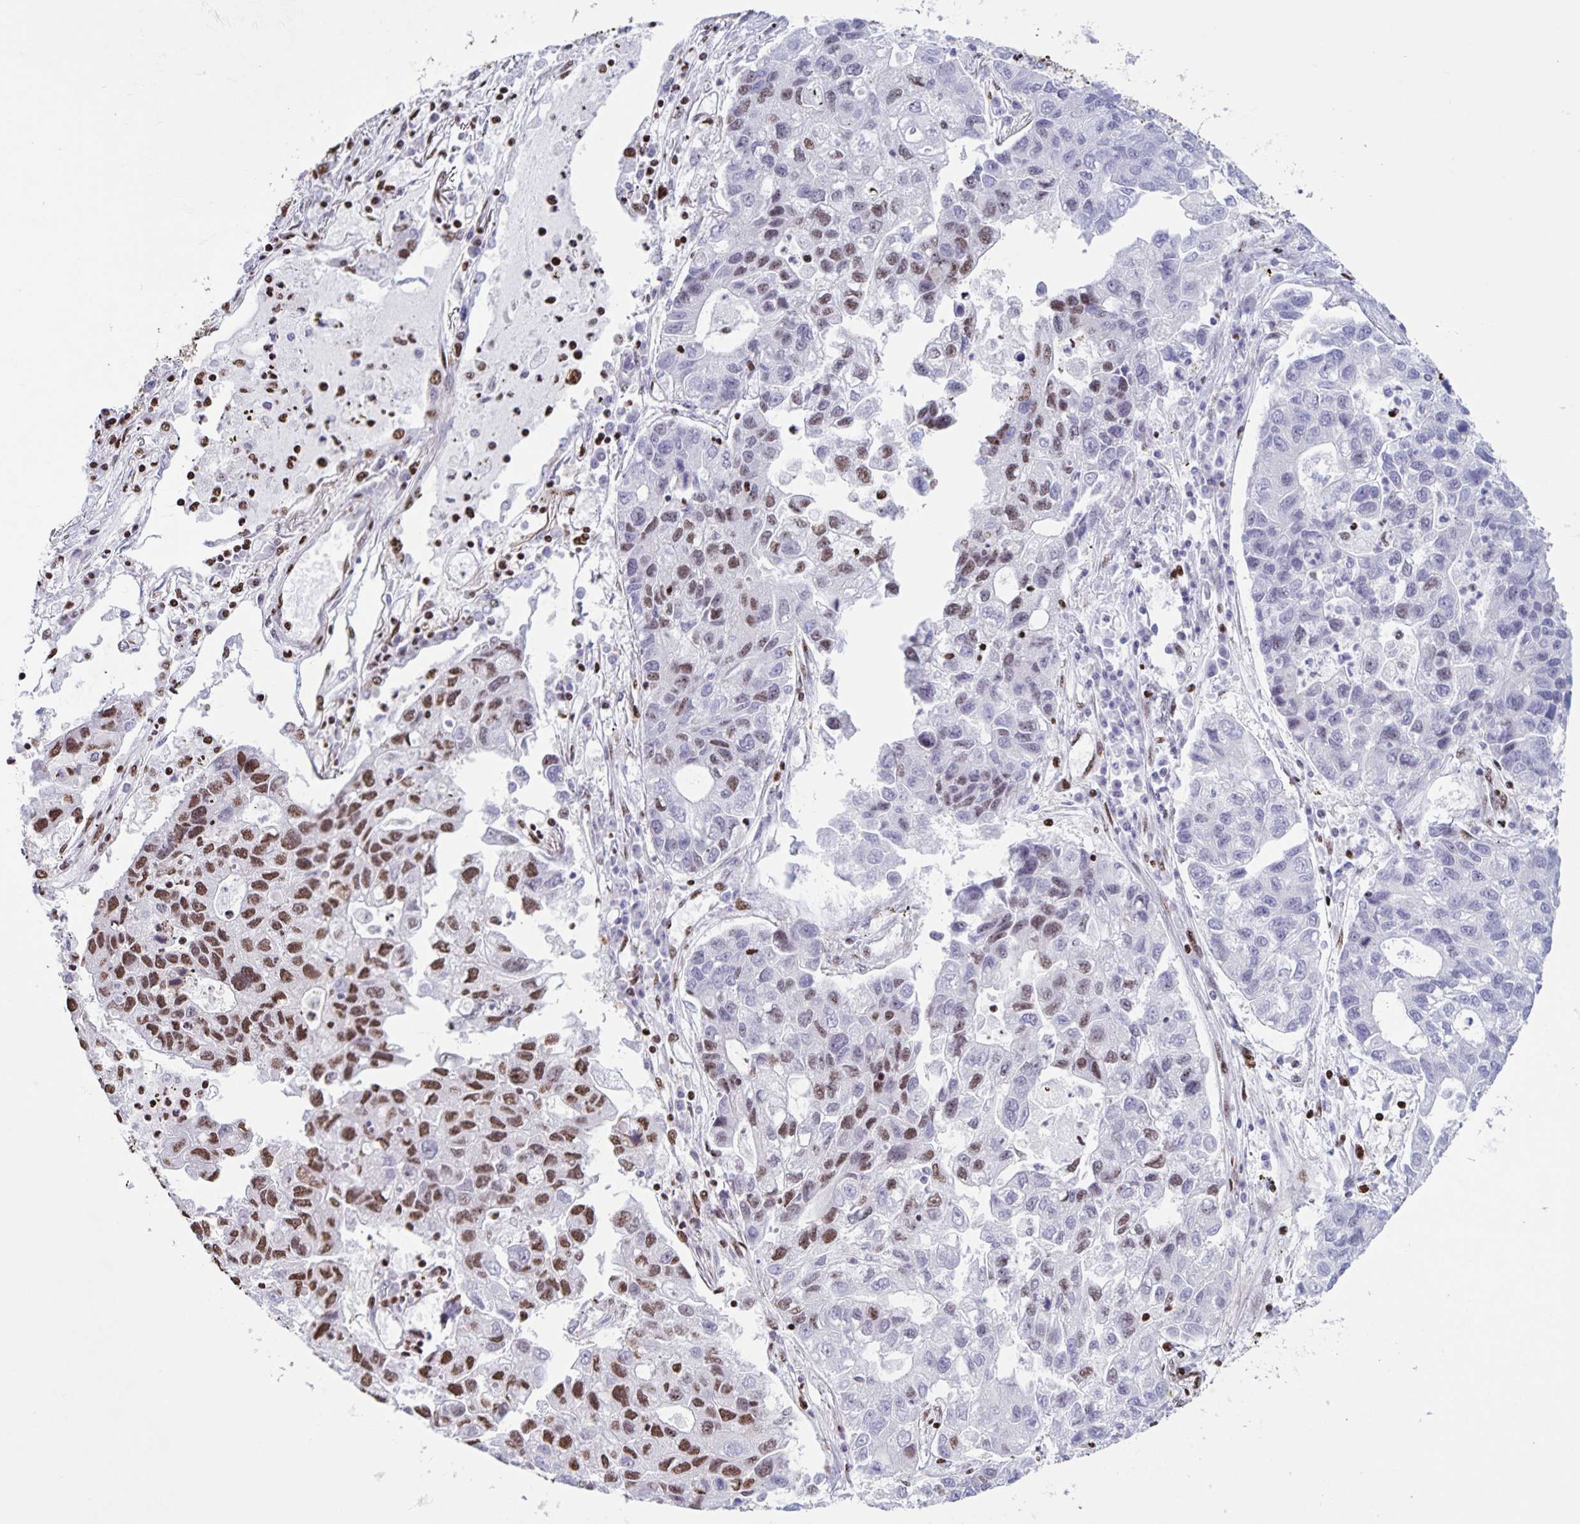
{"staining": {"intensity": "moderate", "quantity": "<25%", "location": "nuclear"}, "tissue": "lung cancer", "cell_type": "Tumor cells", "image_type": "cancer", "snomed": [{"axis": "morphology", "description": "Adenocarcinoma, NOS"}, {"axis": "topography", "description": "Bronchus"}, {"axis": "topography", "description": "Lung"}], "caption": "A brown stain shows moderate nuclear staining of a protein in human lung cancer (adenocarcinoma) tumor cells. The protein of interest is stained brown, and the nuclei are stained in blue (DAB (3,3'-diaminobenzidine) IHC with brightfield microscopy, high magnification).", "gene": "DUT", "patient": {"sex": "female", "age": 51}}